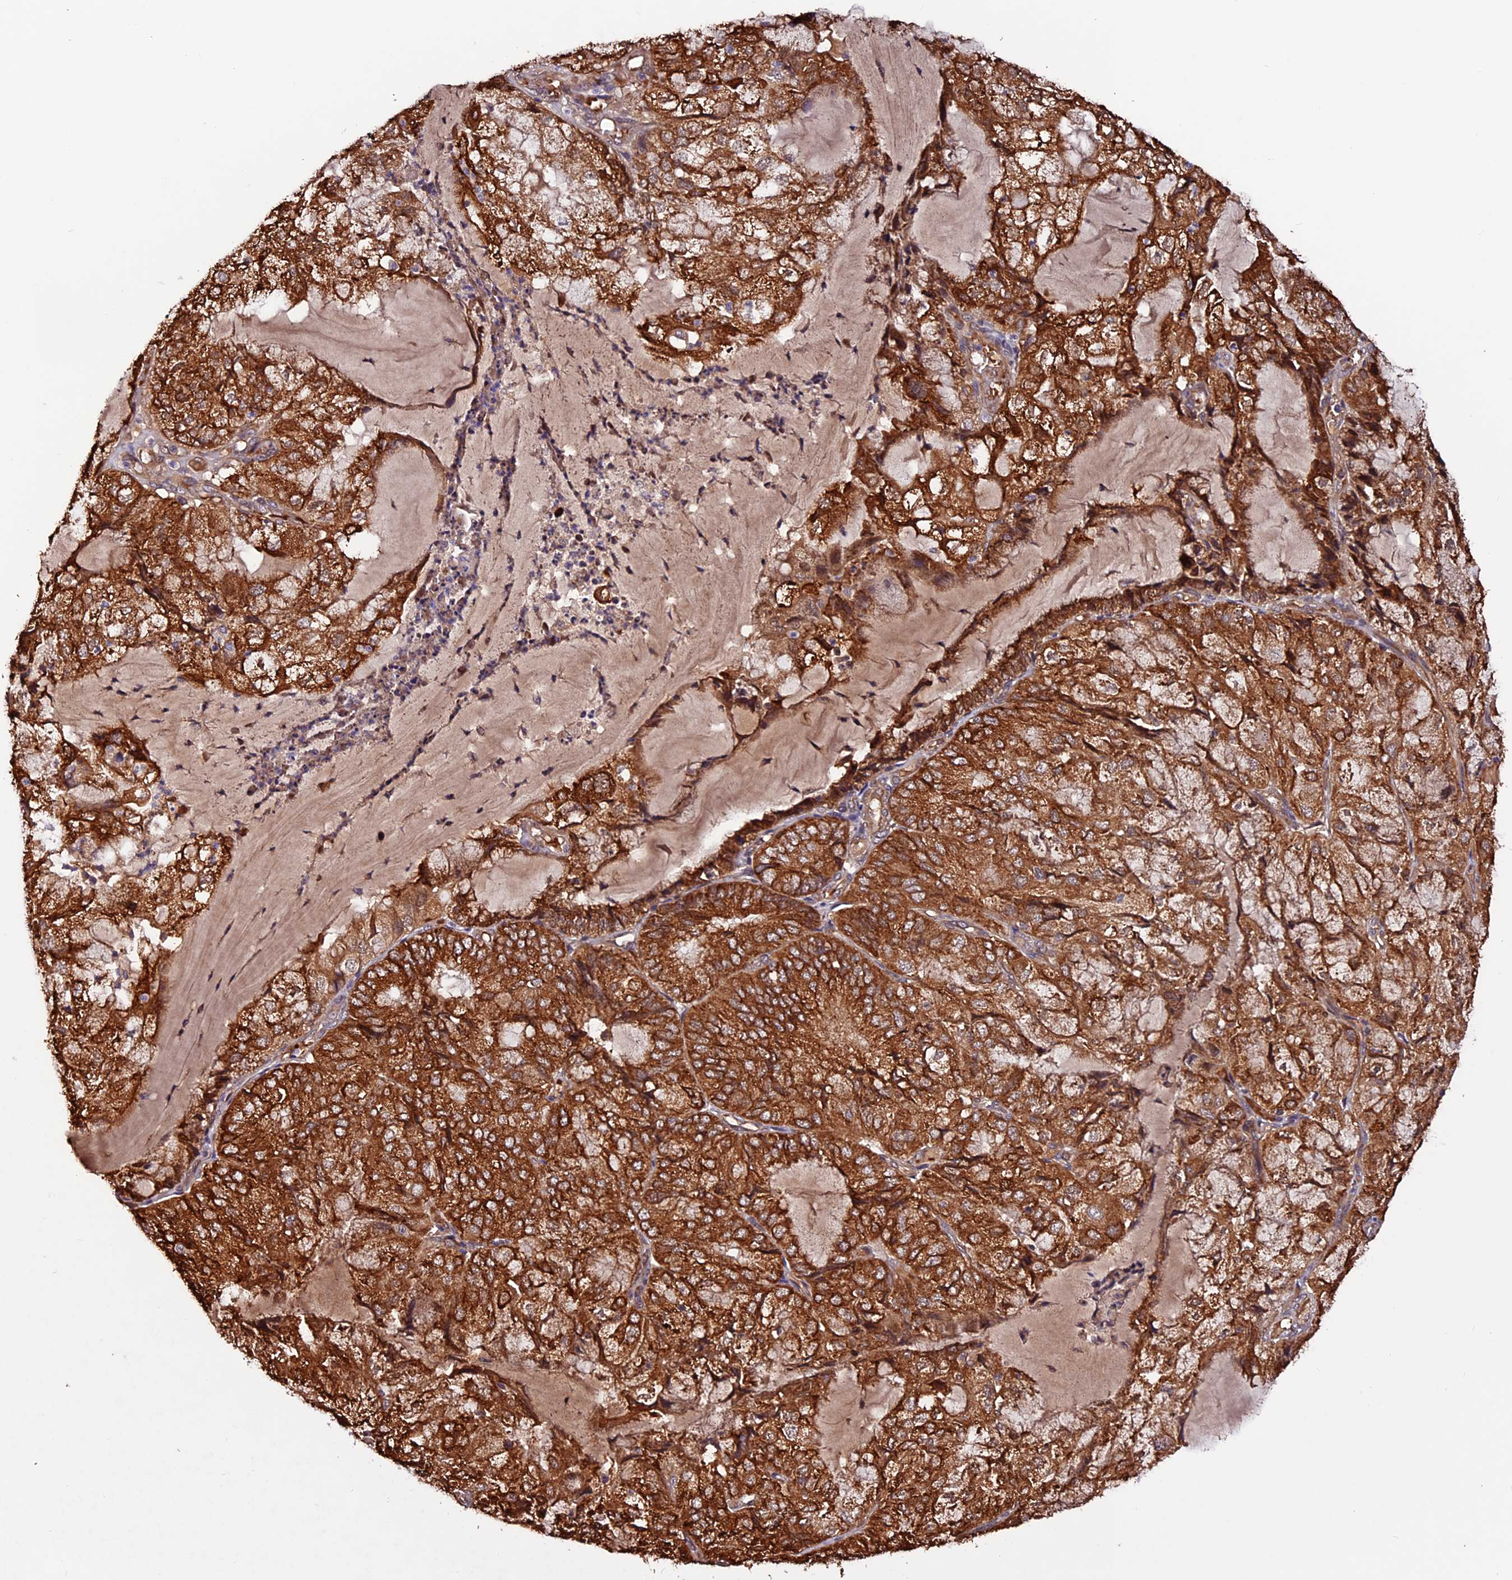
{"staining": {"intensity": "strong", "quantity": ">75%", "location": "cytoplasmic/membranous"}, "tissue": "endometrial cancer", "cell_type": "Tumor cells", "image_type": "cancer", "snomed": [{"axis": "morphology", "description": "Adenocarcinoma, NOS"}, {"axis": "topography", "description": "Endometrium"}], "caption": "The histopathology image demonstrates immunohistochemical staining of endometrial adenocarcinoma. There is strong cytoplasmic/membranous positivity is present in about >75% of tumor cells.", "gene": "RINL", "patient": {"sex": "female", "age": 81}}